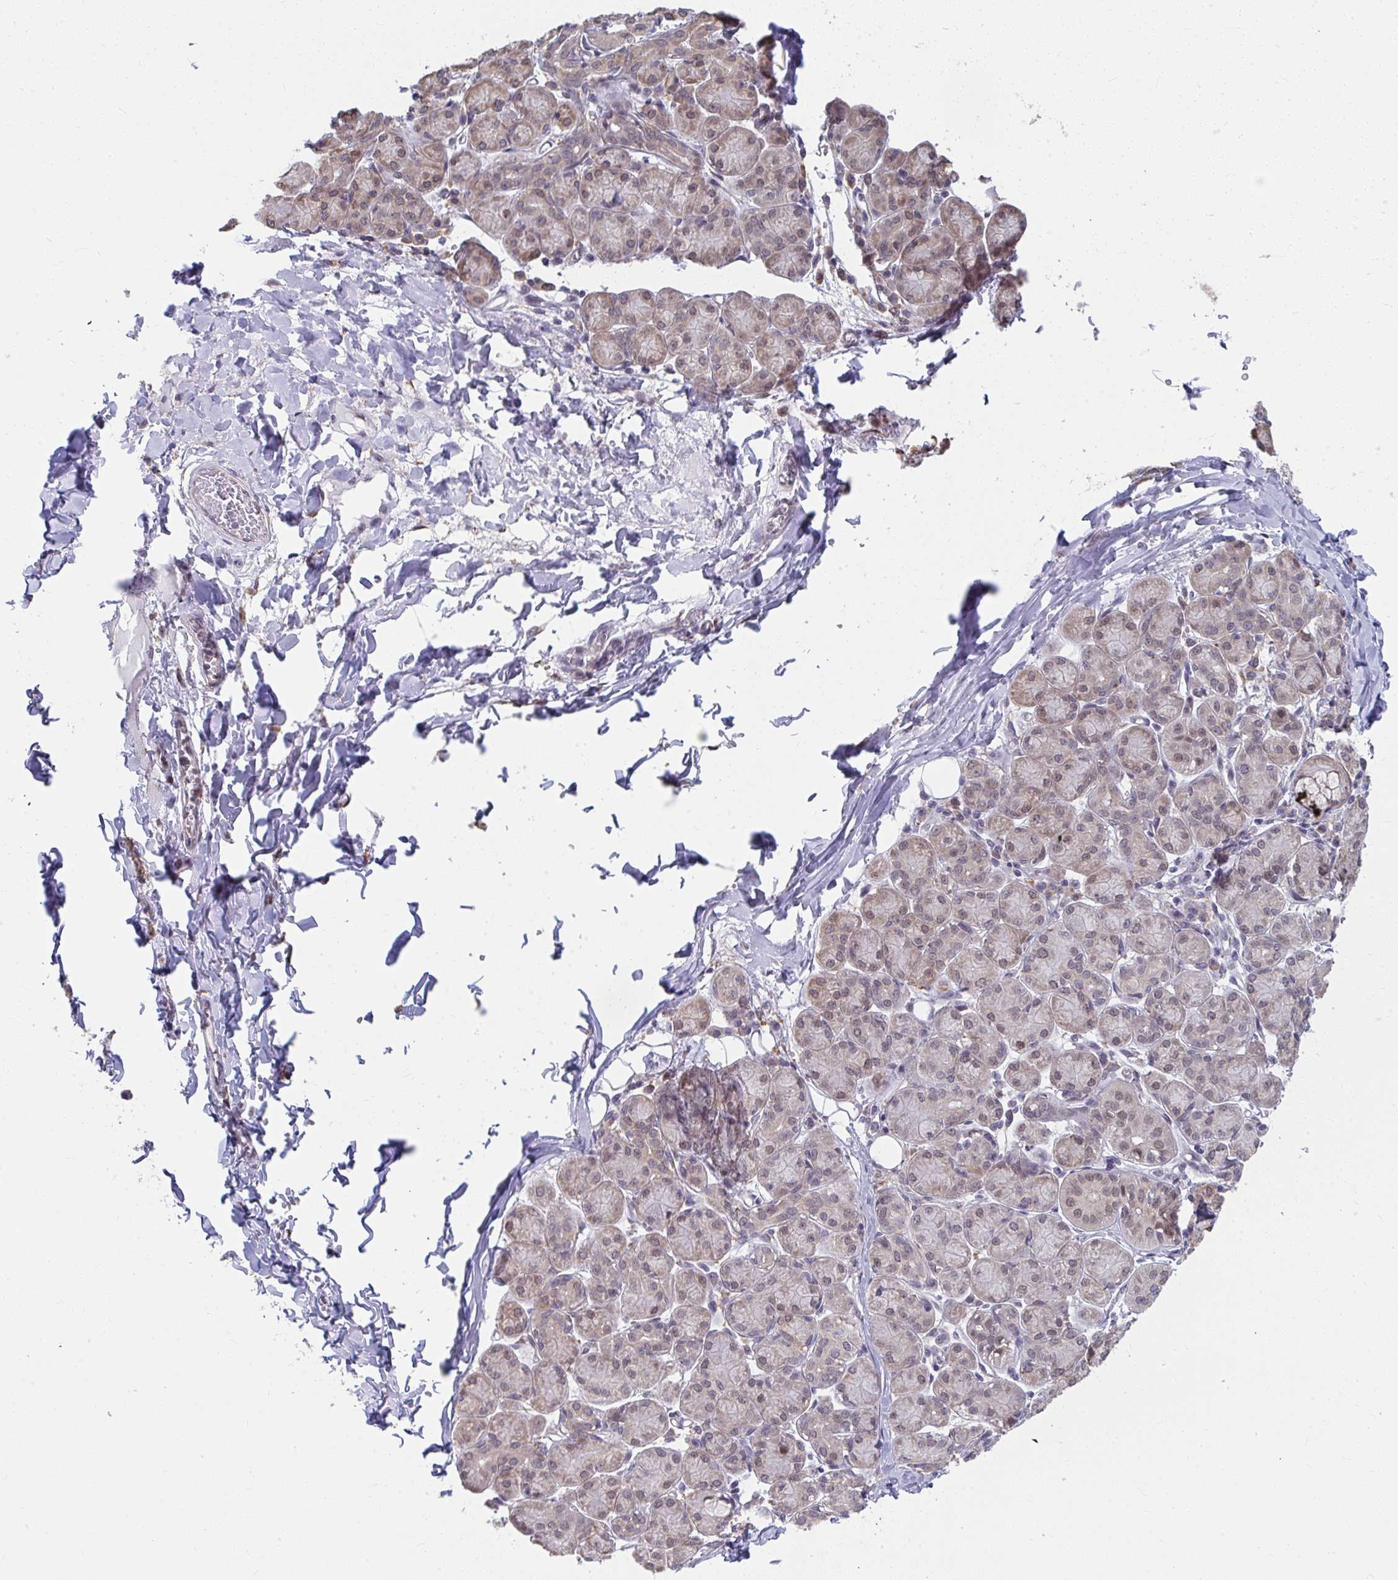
{"staining": {"intensity": "weak", "quantity": "25%-75%", "location": "nuclear"}, "tissue": "salivary gland", "cell_type": "Glandular cells", "image_type": "normal", "snomed": [{"axis": "morphology", "description": "Normal tissue, NOS"}, {"axis": "morphology", "description": "Inflammation, NOS"}, {"axis": "topography", "description": "Lymph node"}, {"axis": "topography", "description": "Salivary gland"}], "caption": "Immunohistochemical staining of normal salivary gland exhibits 25%-75% levels of weak nuclear protein expression in about 25%-75% of glandular cells. Using DAB (3,3'-diaminobenzidine) (brown) and hematoxylin (blue) stains, captured at high magnification using brightfield microscopy.", "gene": "NMNAT1", "patient": {"sex": "male", "age": 3}}